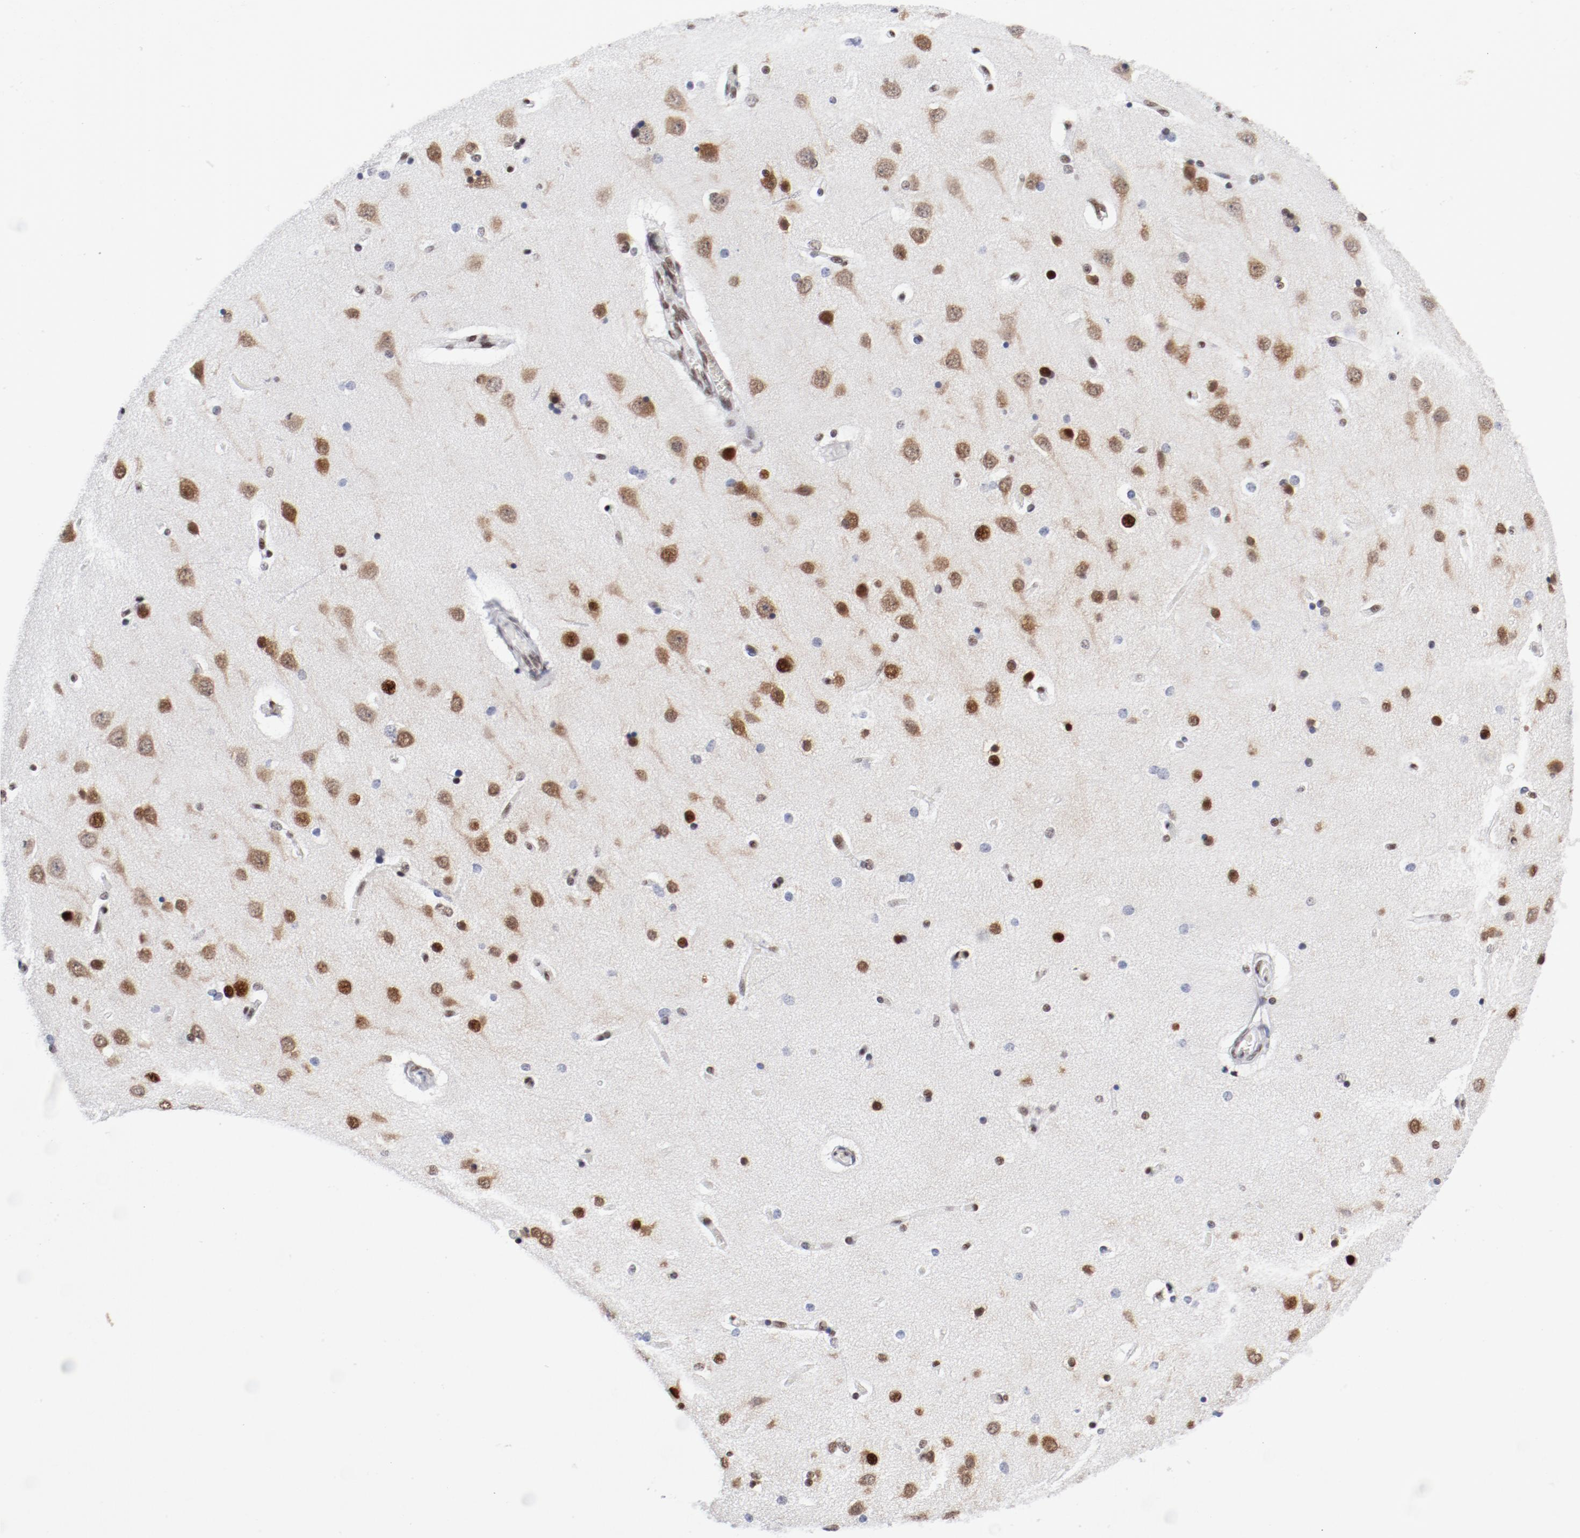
{"staining": {"intensity": "moderate", "quantity": "25%-75%", "location": "nuclear"}, "tissue": "cerebral cortex", "cell_type": "Endothelial cells", "image_type": "normal", "snomed": [{"axis": "morphology", "description": "Normal tissue, NOS"}, {"axis": "topography", "description": "Cerebral cortex"}], "caption": "Unremarkable cerebral cortex displays moderate nuclear positivity in approximately 25%-75% of endothelial cells, visualized by immunohistochemistry.", "gene": "ATF2", "patient": {"sex": "female", "age": 54}}